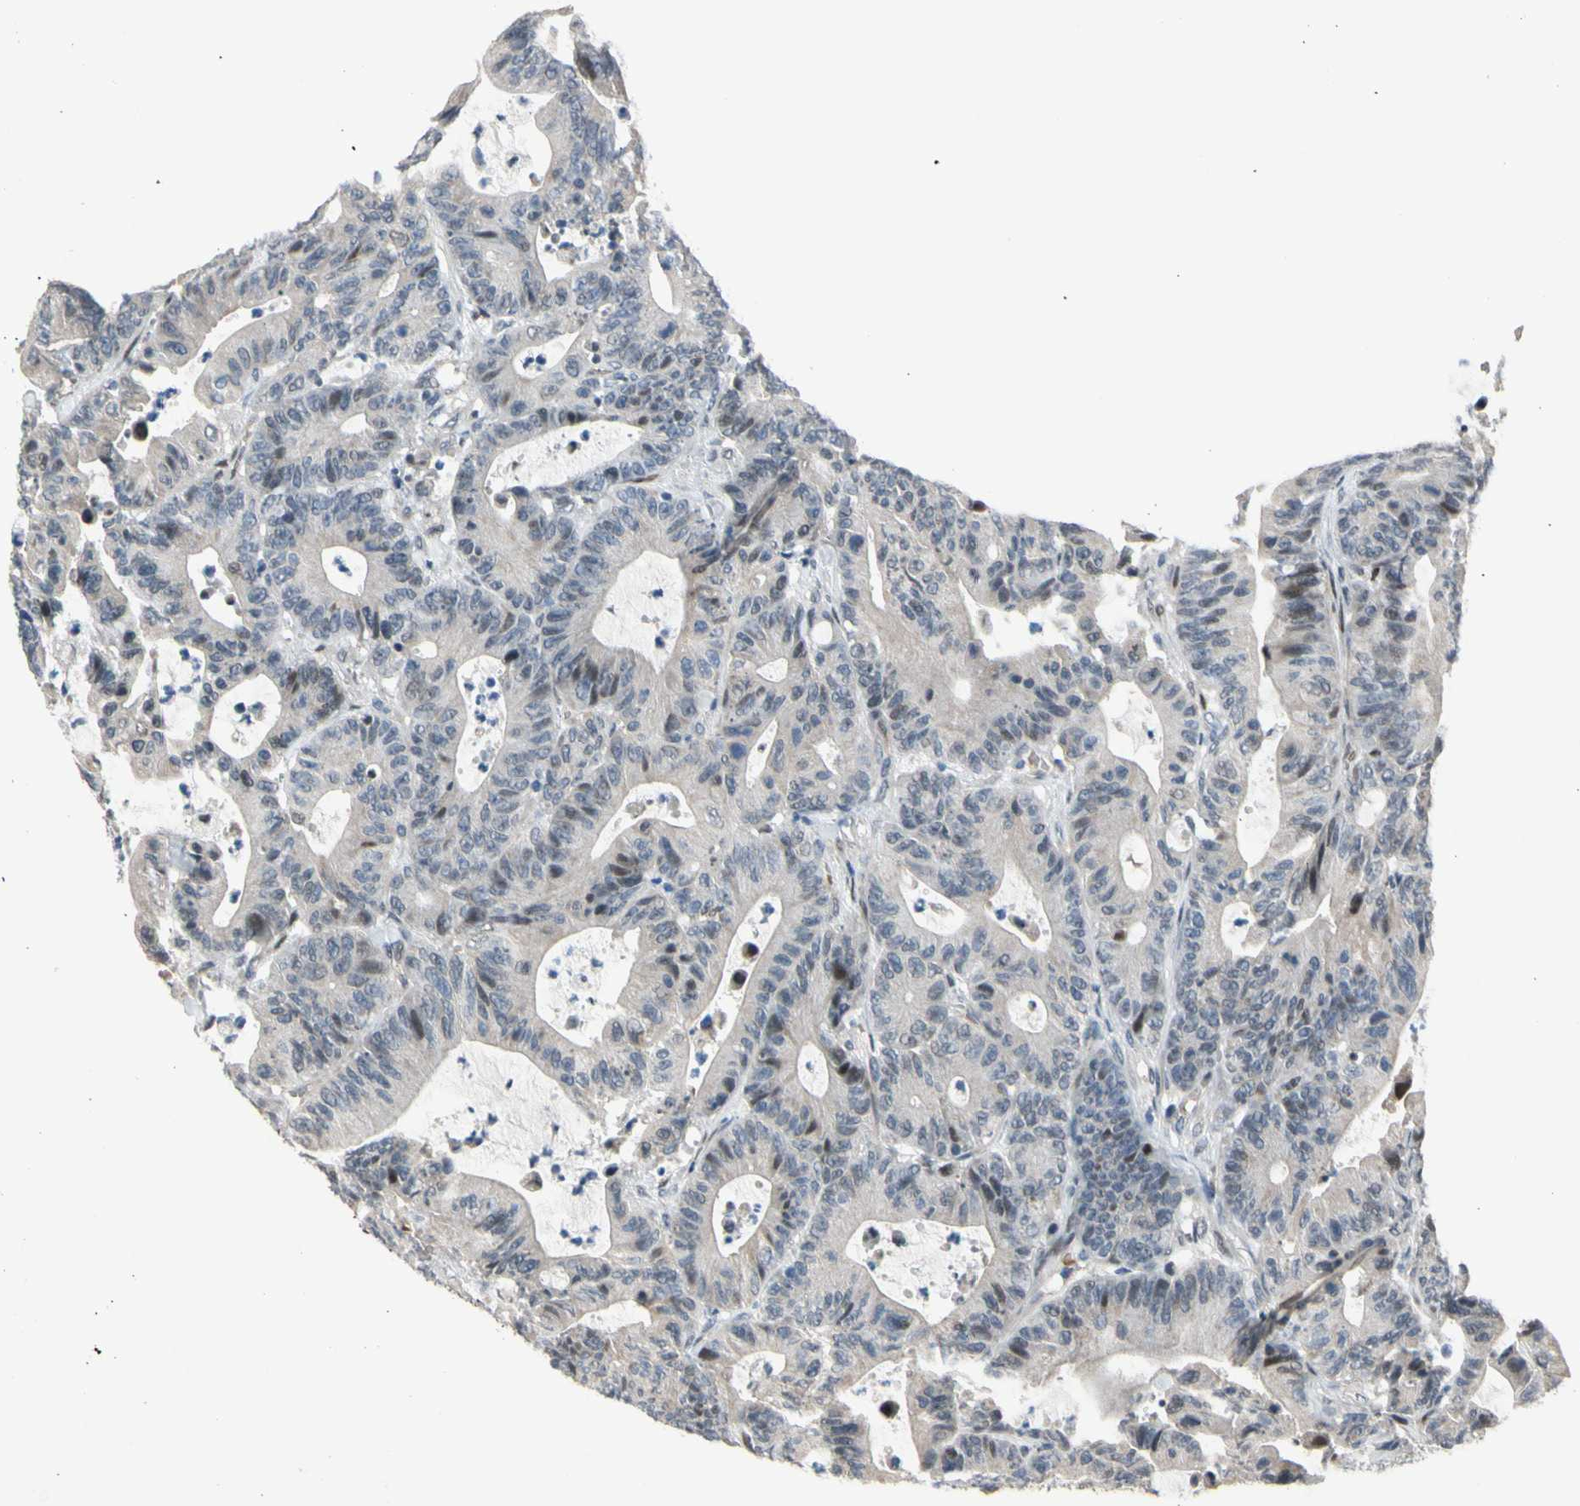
{"staining": {"intensity": "moderate", "quantity": "25%-75%", "location": "nuclear"}, "tissue": "colorectal cancer", "cell_type": "Tumor cells", "image_type": "cancer", "snomed": [{"axis": "morphology", "description": "Adenocarcinoma, NOS"}, {"axis": "topography", "description": "Colon"}], "caption": "IHC image of neoplastic tissue: human colorectal cancer stained using immunohistochemistry (IHC) reveals medium levels of moderate protein expression localized specifically in the nuclear of tumor cells, appearing as a nuclear brown color.", "gene": "ZNF184", "patient": {"sex": "female", "age": 84}}